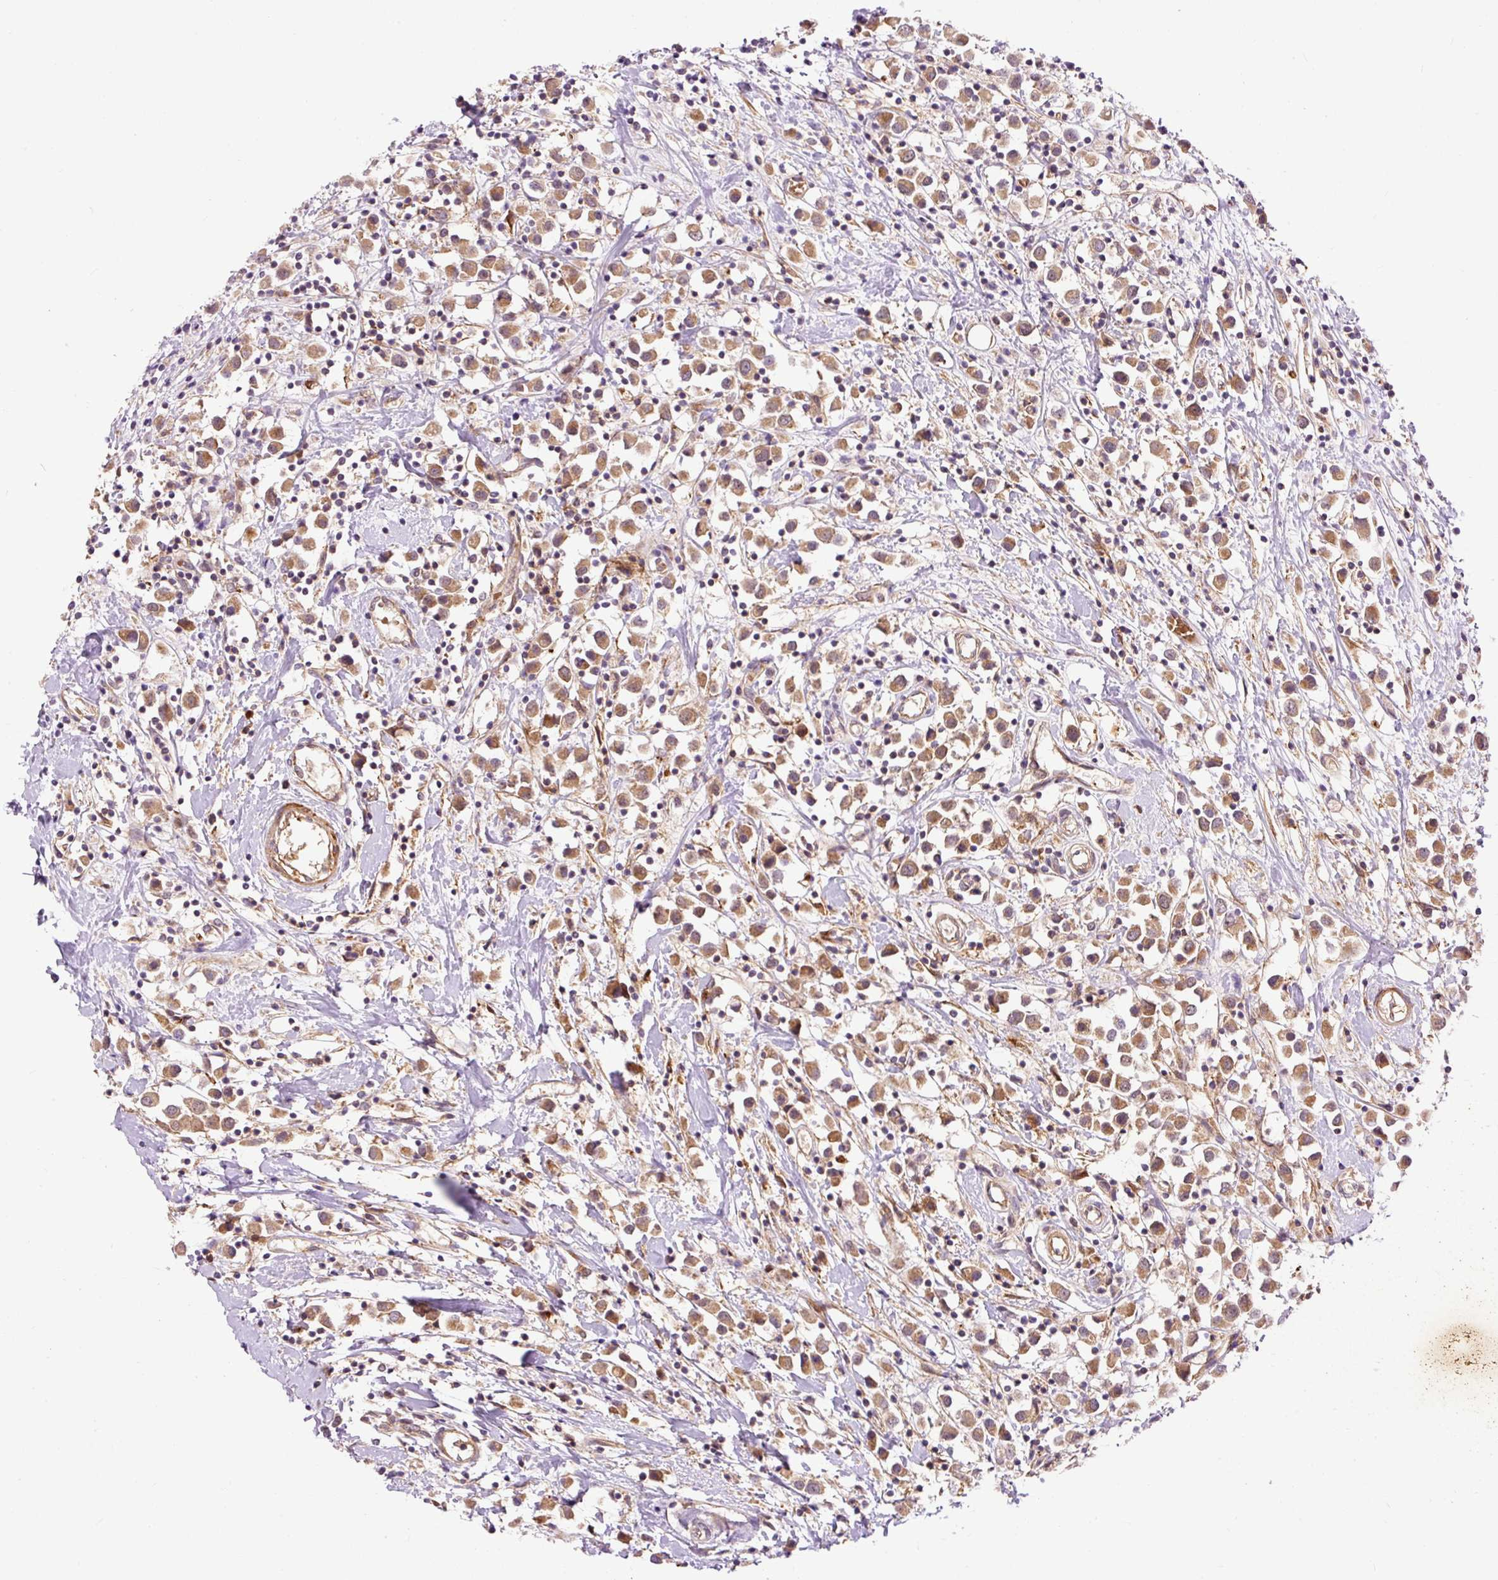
{"staining": {"intensity": "moderate", "quantity": ">75%", "location": "cytoplasmic/membranous"}, "tissue": "breast cancer", "cell_type": "Tumor cells", "image_type": "cancer", "snomed": [{"axis": "morphology", "description": "Duct carcinoma"}, {"axis": "topography", "description": "Breast"}], "caption": "A histopathology image of breast cancer stained for a protein exhibits moderate cytoplasmic/membranous brown staining in tumor cells. (DAB = brown stain, brightfield microscopy at high magnification).", "gene": "RIPOR3", "patient": {"sex": "female", "age": 61}}